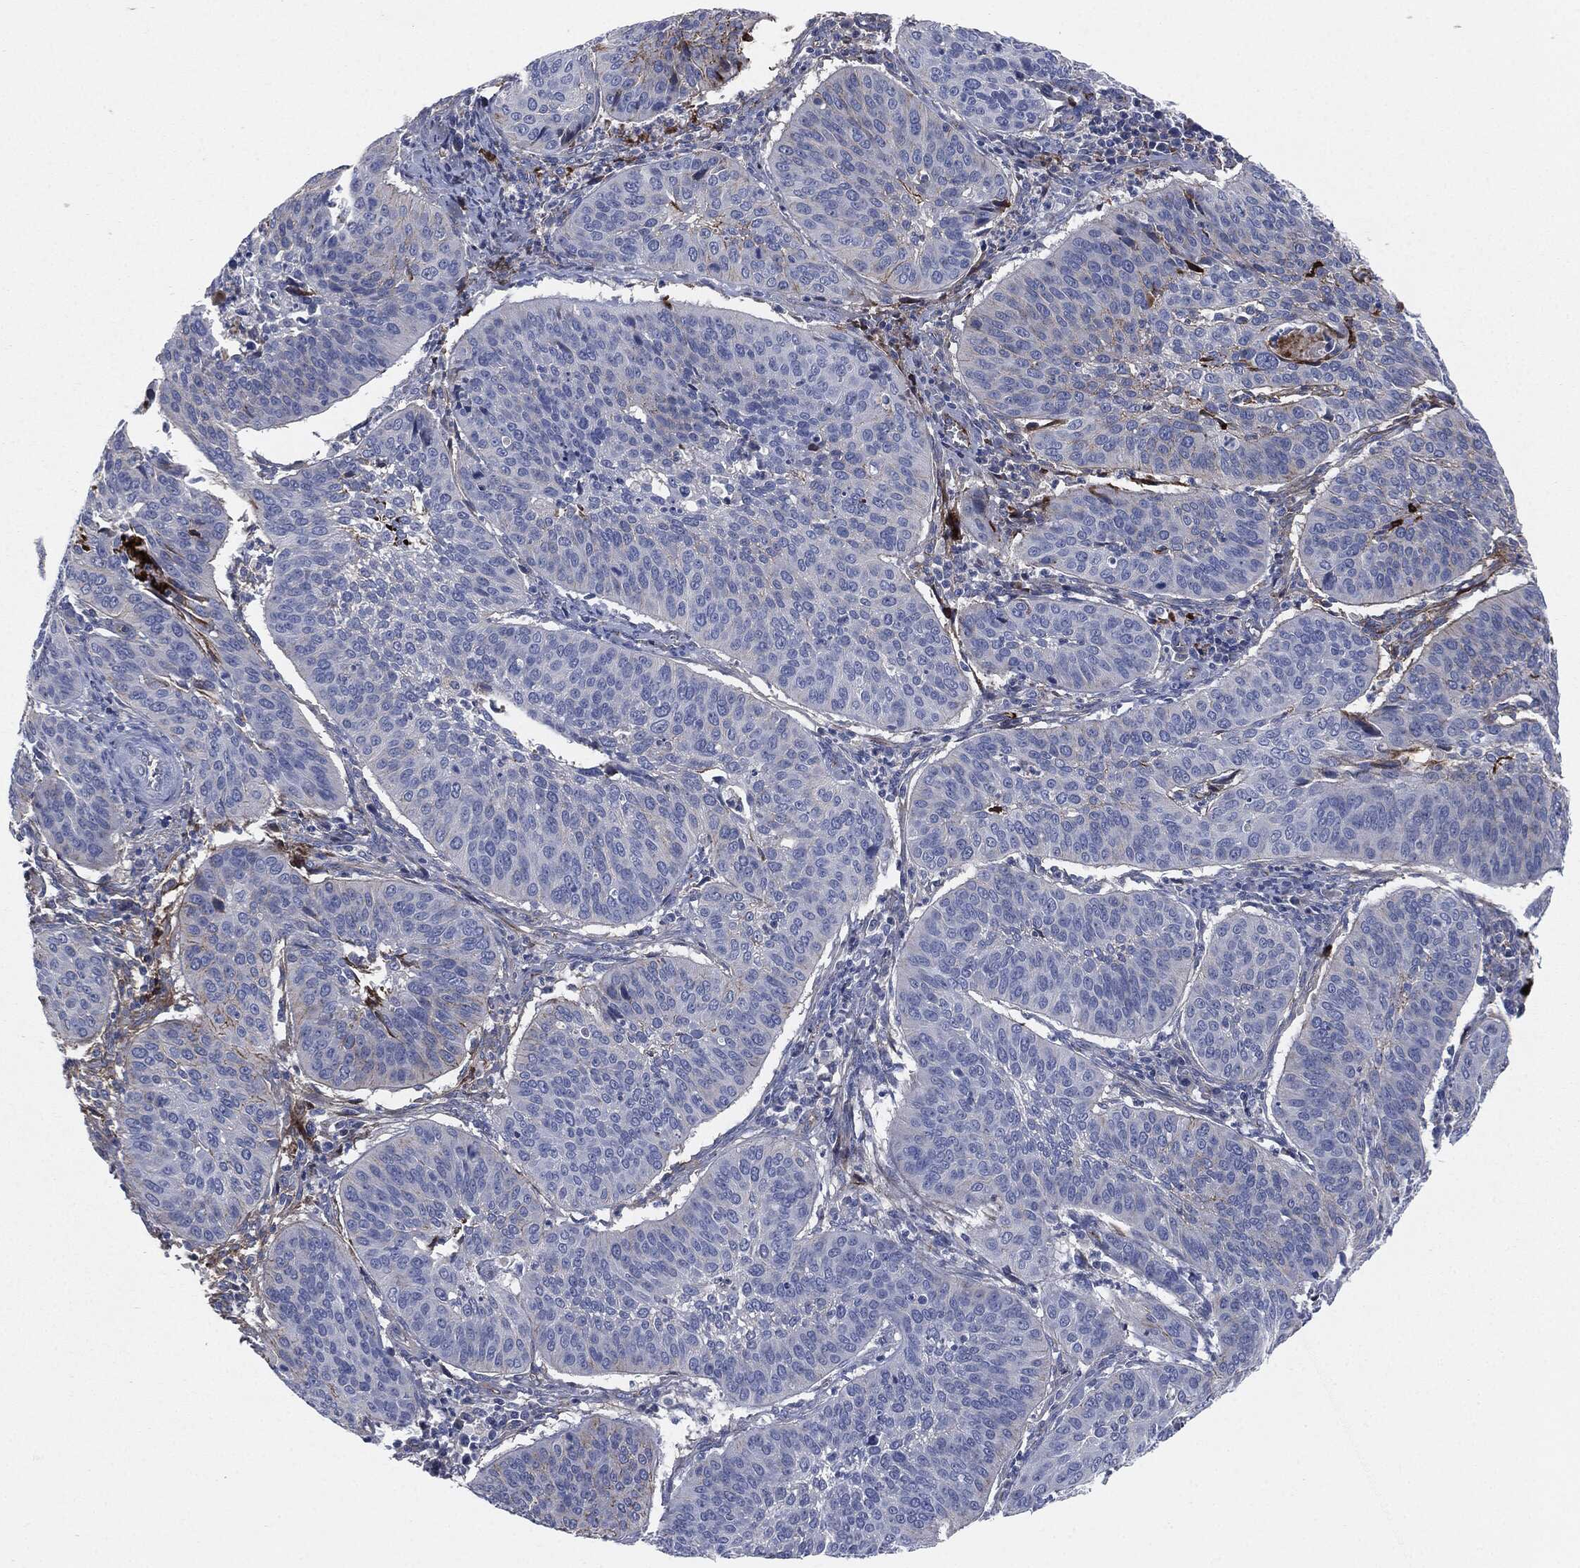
{"staining": {"intensity": "moderate", "quantity": "<25%", "location": "cytoplasmic/membranous"}, "tissue": "cervical cancer", "cell_type": "Tumor cells", "image_type": "cancer", "snomed": [{"axis": "morphology", "description": "Normal tissue, NOS"}, {"axis": "morphology", "description": "Squamous cell carcinoma, NOS"}, {"axis": "topography", "description": "Cervix"}], "caption": "Immunohistochemical staining of human cervical cancer displays moderate cytoplasmic/membranous protein expression in approximately <25% of tumor cells.", "gene": "APOB", "patient": {"sex": "female", "age": 39}}